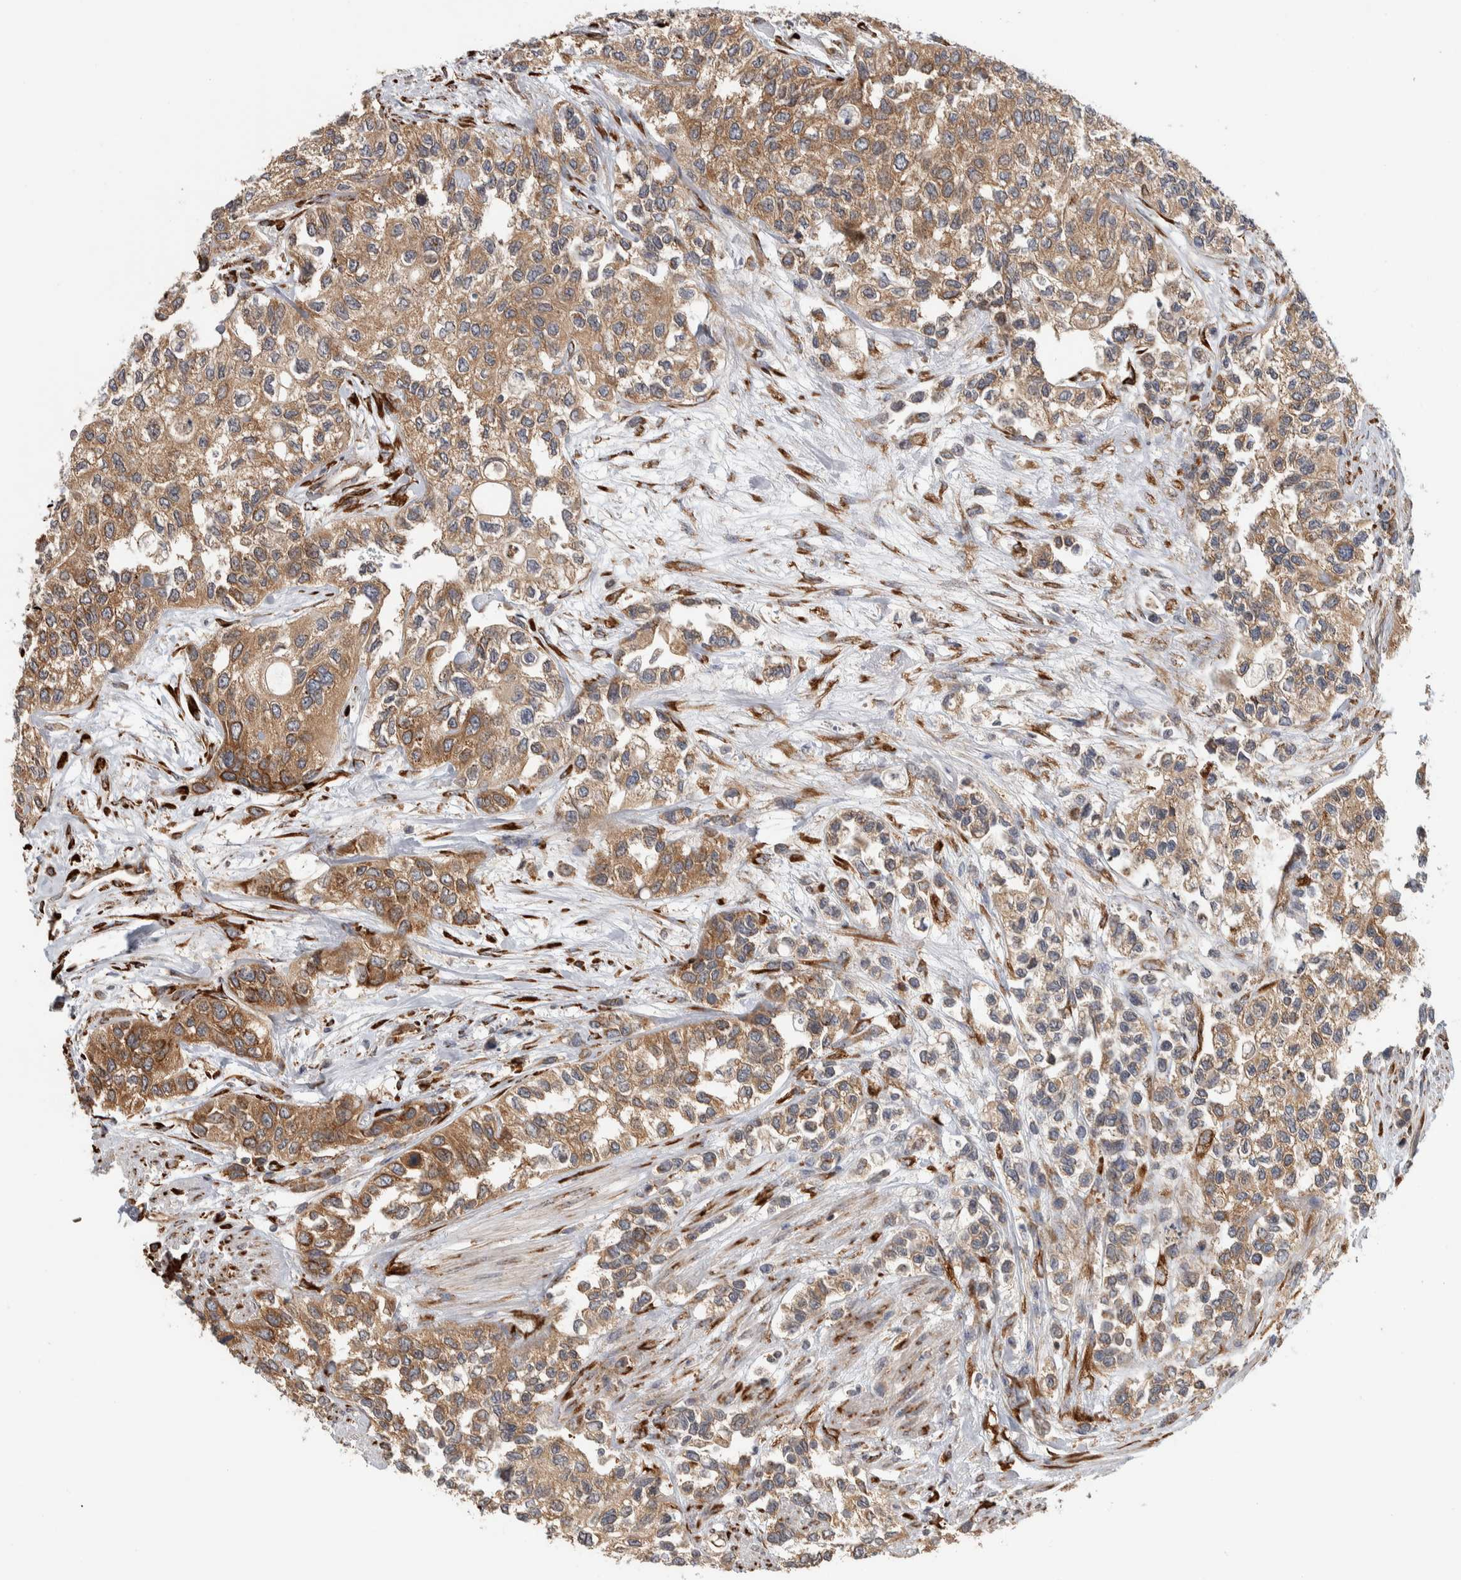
{"staining": {"intensity": "moderate", "quantity": ">75%", "location": "cytoplasmic/membranous"}, "tissue": "urothelial cancer", "cell_type": "Tumor cells", "image_type": "cancer", "snomed": [{"axis": "morphology", "description": "Urothelial carcinoma, High grade"}, {"axis": "topography", "description": "Urinary bladder"}], "caption": "Immunohistochemistry (IHC) of human urothelial carcinoma (high-grade) reveals medium levels of moderate cytoplasmic/membranous staining in about >75% of tumor cells.", "gene": "EIF3H", "patient": {"sex": "female", "age": 56}}